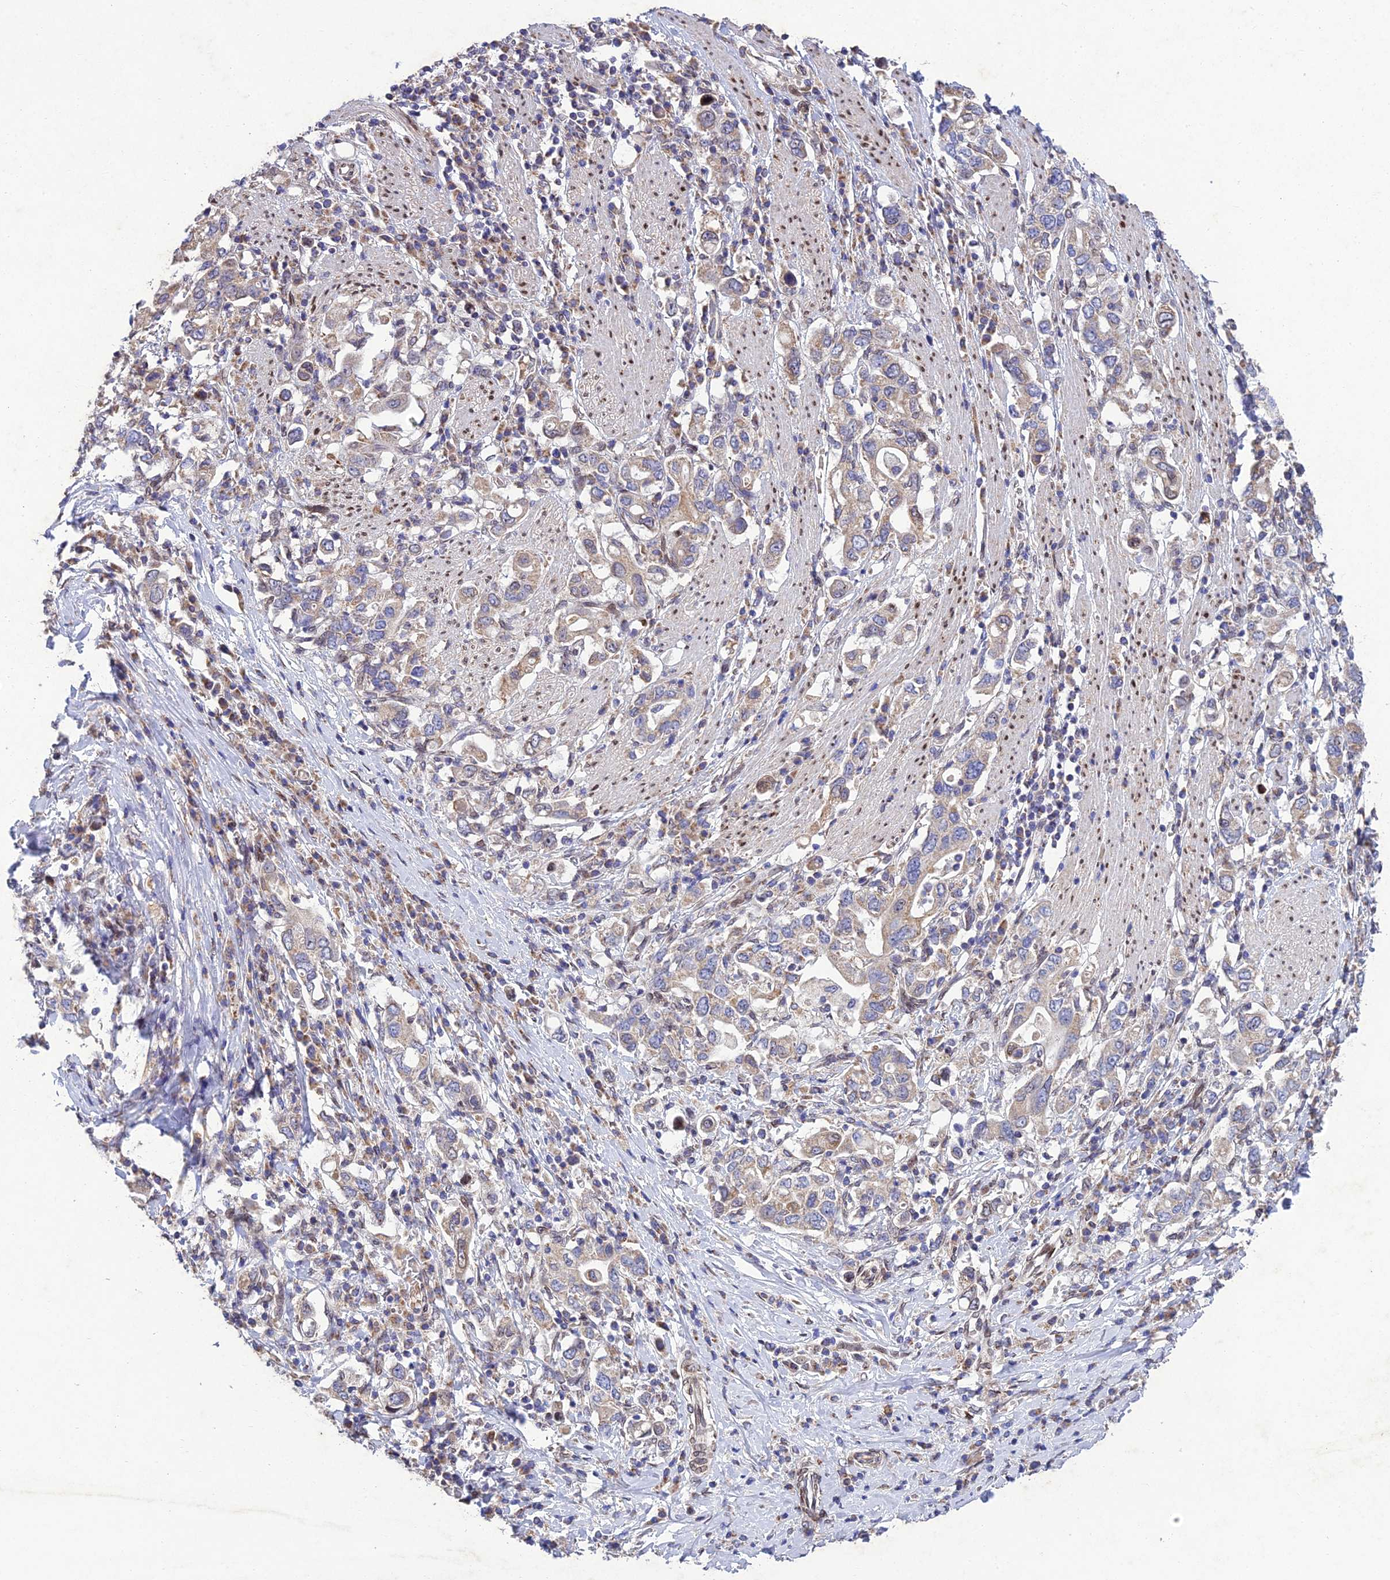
{"staining": {"intensity": "weak", "quantity": "25%-75%", "location": "cytoplasmic/membranous"}, "tissue": "stomach cancer", "cell_type": "Tumor cells", "image_type": "cancer", "snomed": [{"axis": "morphology", "description": "Adenocarcinoma, NOS"}, {"axis": "topography", "description": "Stomach, upper"}, {"axis": "topography", "description": "Stomach"}], "caption": "Immunohistochemistry histopathology image of neoplastic tissue: human adenocarcinoma (stomach) stained using immunohistochemistry displays low levels of weak protein expression localized specifically in the cytoplasmic/membranous of tumor cells, appearing as a cytoplasmic/membranous brown color.", "gene": "MGAT2", "patient": {"sex": "male", "age": 62}}